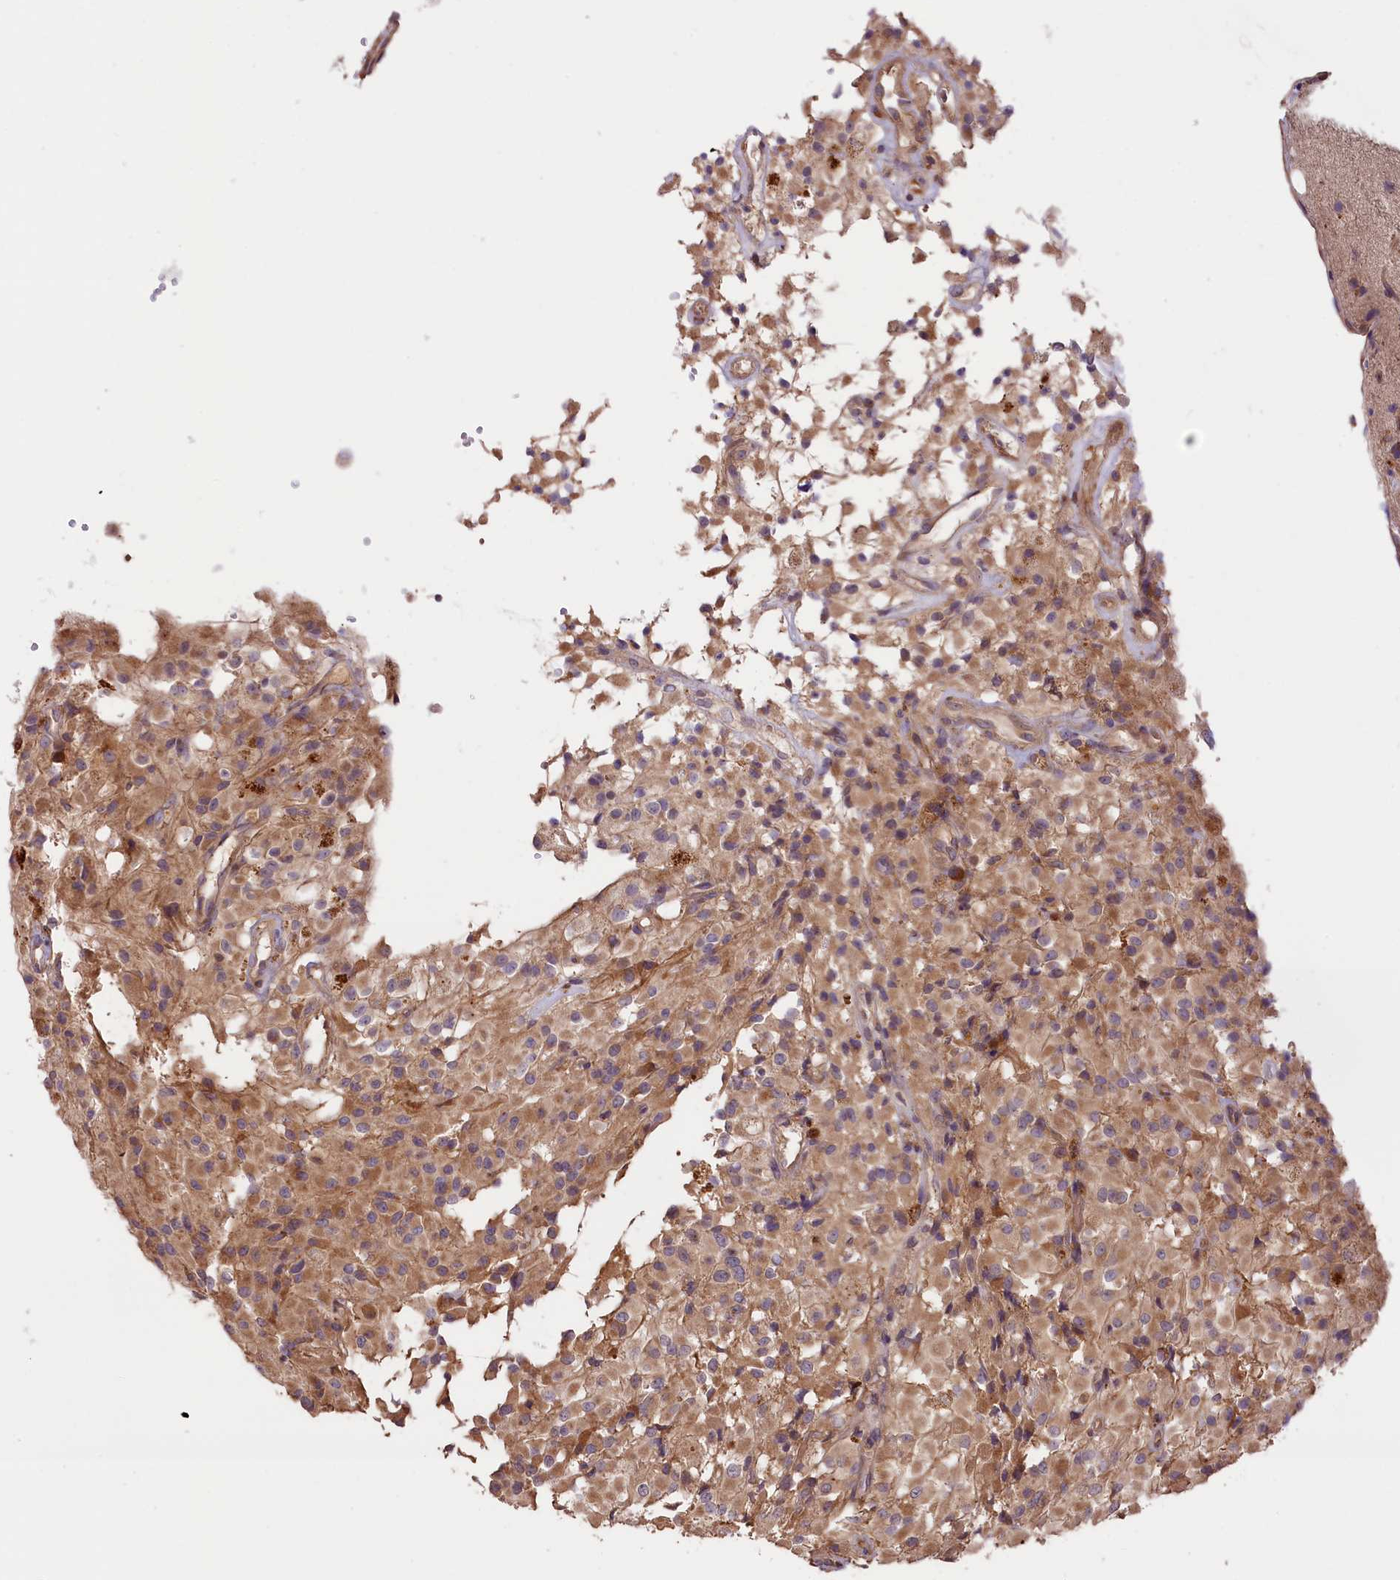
{"staining": {"intensity": "weak", "quantity": ">75%", "location": "cytoplasmic/membranous"}, "tissue": "glioma", "cell_type": "Tumor cells", "image_type": "cancer", "snomed": [{"axis": "morphology", "description": "Glioma, malignant, High grade"}, {"axis": "topography", "description": "Brain"}], "caption": "Immunohistochemical staining of high-grade glioma (malignant) shows low levels of weak cytoplasmic/membranous staining in approximately >75% of tumor cells.", "gene": "SETD6", "patient": {"sex": "female", "age": 59}}